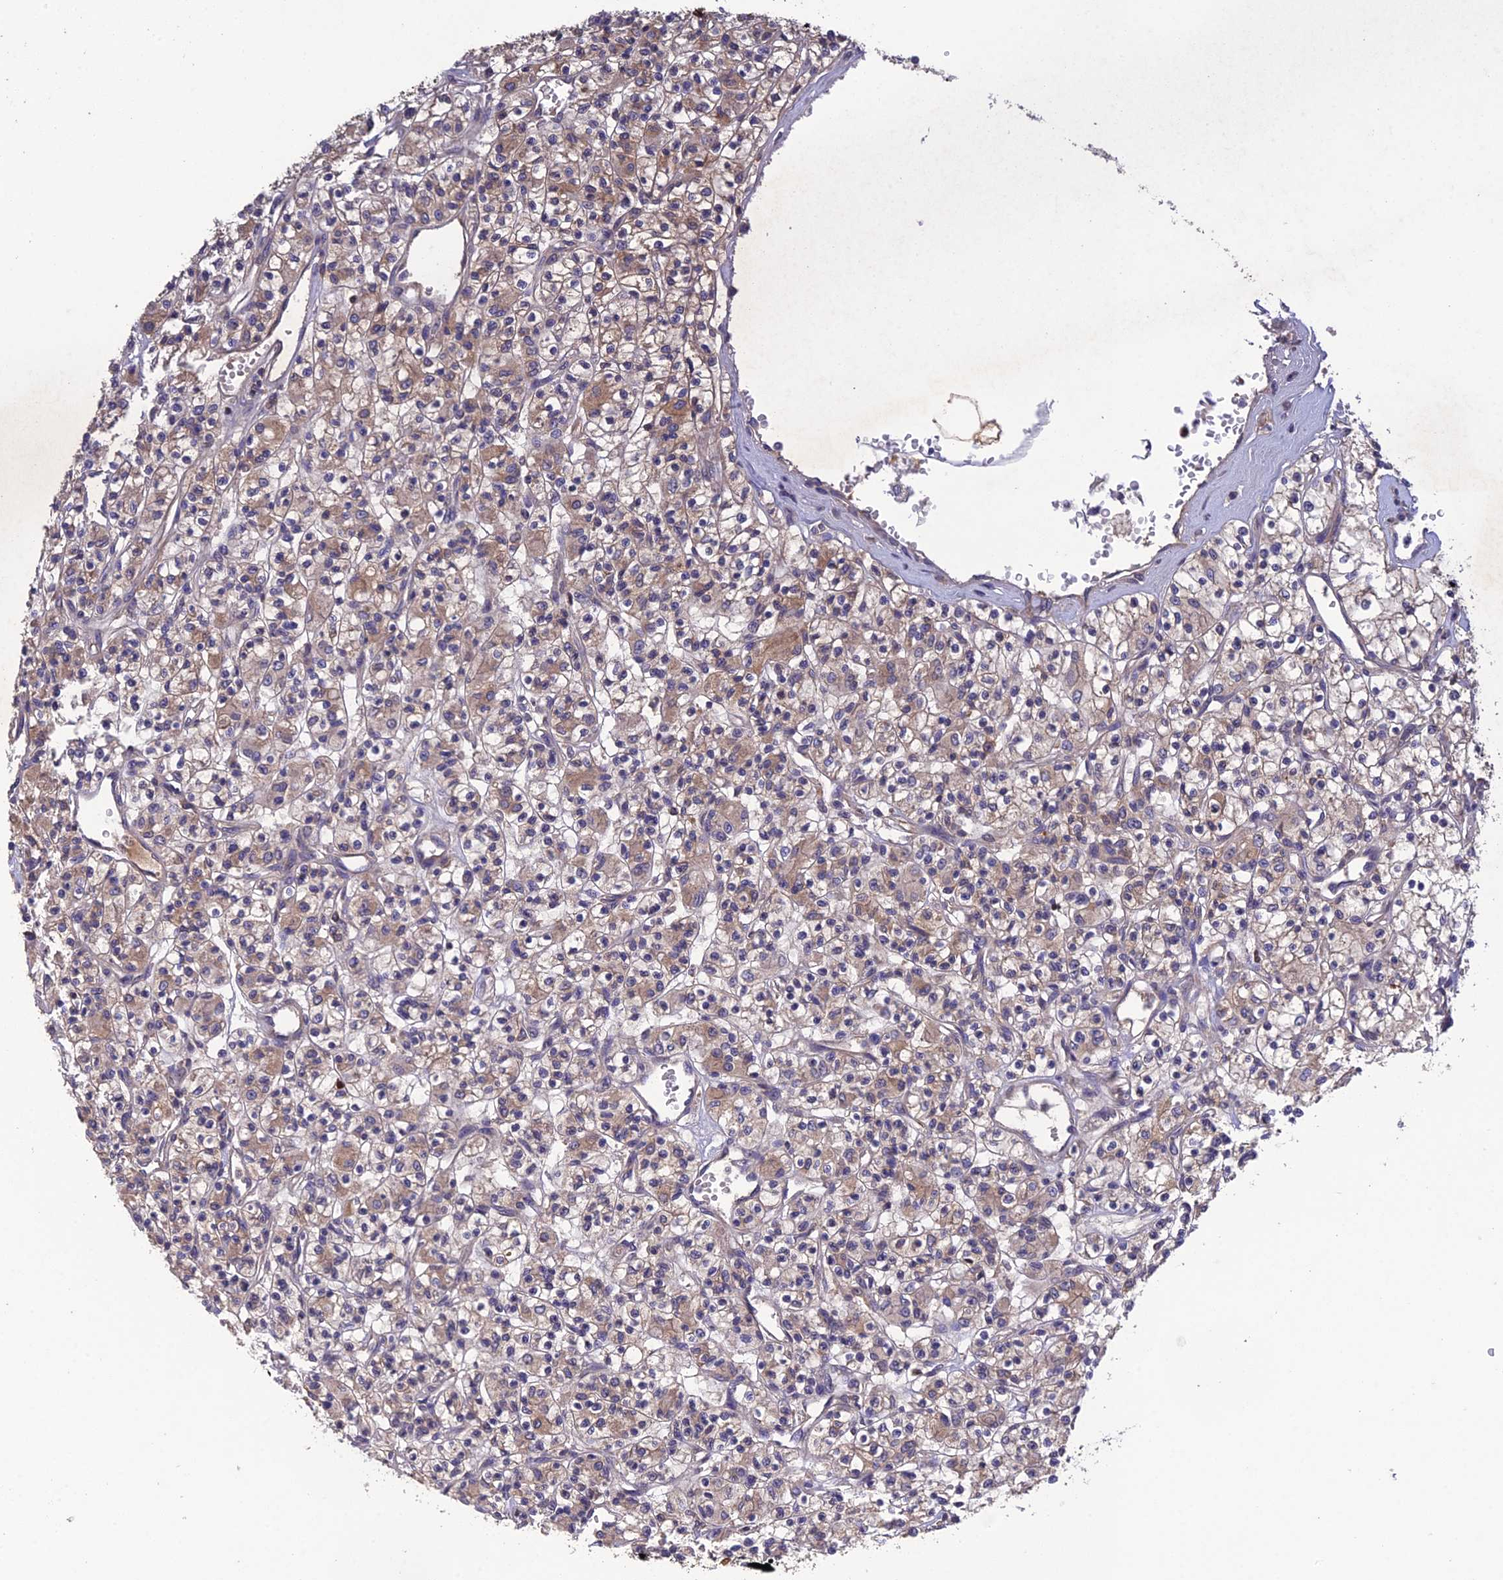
{"staining": {"intensity": "weak", "quantity": "<25%", "location": "cytoplasmic/membranous"}, "tissue": "renal cancer", "cell_type": "Tumor cells", "image_type": "cancer", "snomed": [{"axis": "morphology", "description": "Adenocarcinoma, NOS"}, {"axis": "topography", "description": "Kidney"}], "caption": "Immunohistochemical staining of adenocarcinoma (renal) reveals no significant expression in tumor cells. The staining is performed using DAB (3,3'-diaminobenzidine) brown chromogen with nuclei counter-stained in using hematoxylin.", "gene": "SLC39A13", "patient": {"sex": "female", "age": 59}}